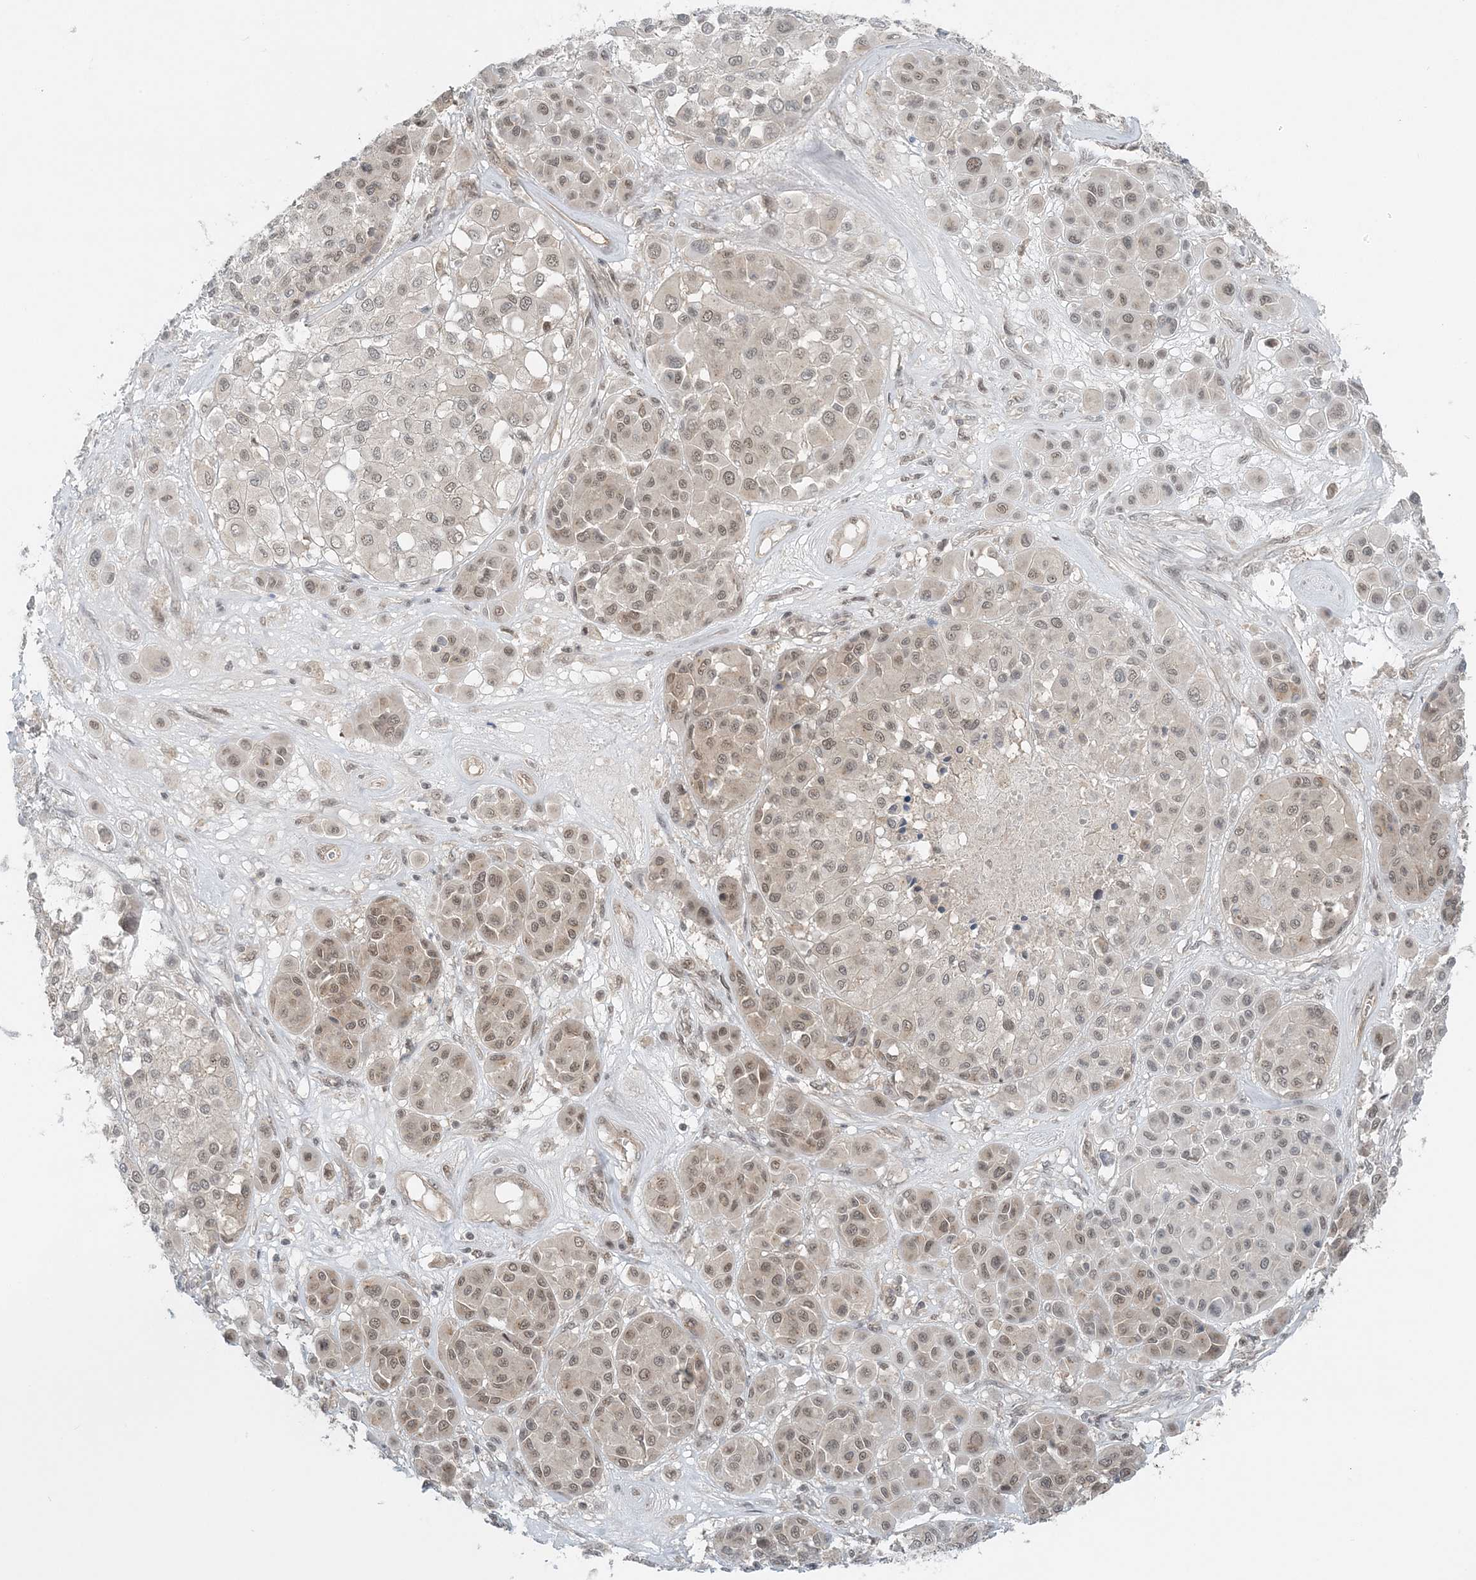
{"staining": {"intensity": "weak", "quantity": ">75%", "location": "nuclear"}, "tissue": "melanoma", "cell_type": "Tumor cells", "image_type": "cancer", "snomed": [{"axis": "morphology", "description": "Malignant melanoma, Metastatic site"}, {"axis": "topography", "description": "Soft tissue"}], "caption": "IHC image of malignant melanoma (metastatic site) stained for a protein (brown), which demonstrates low levels of weak nuclear staining in approximately >75% of tumor cells.", "gene": "ATP11A", "patient": {"sex": "male", "age": 41}}